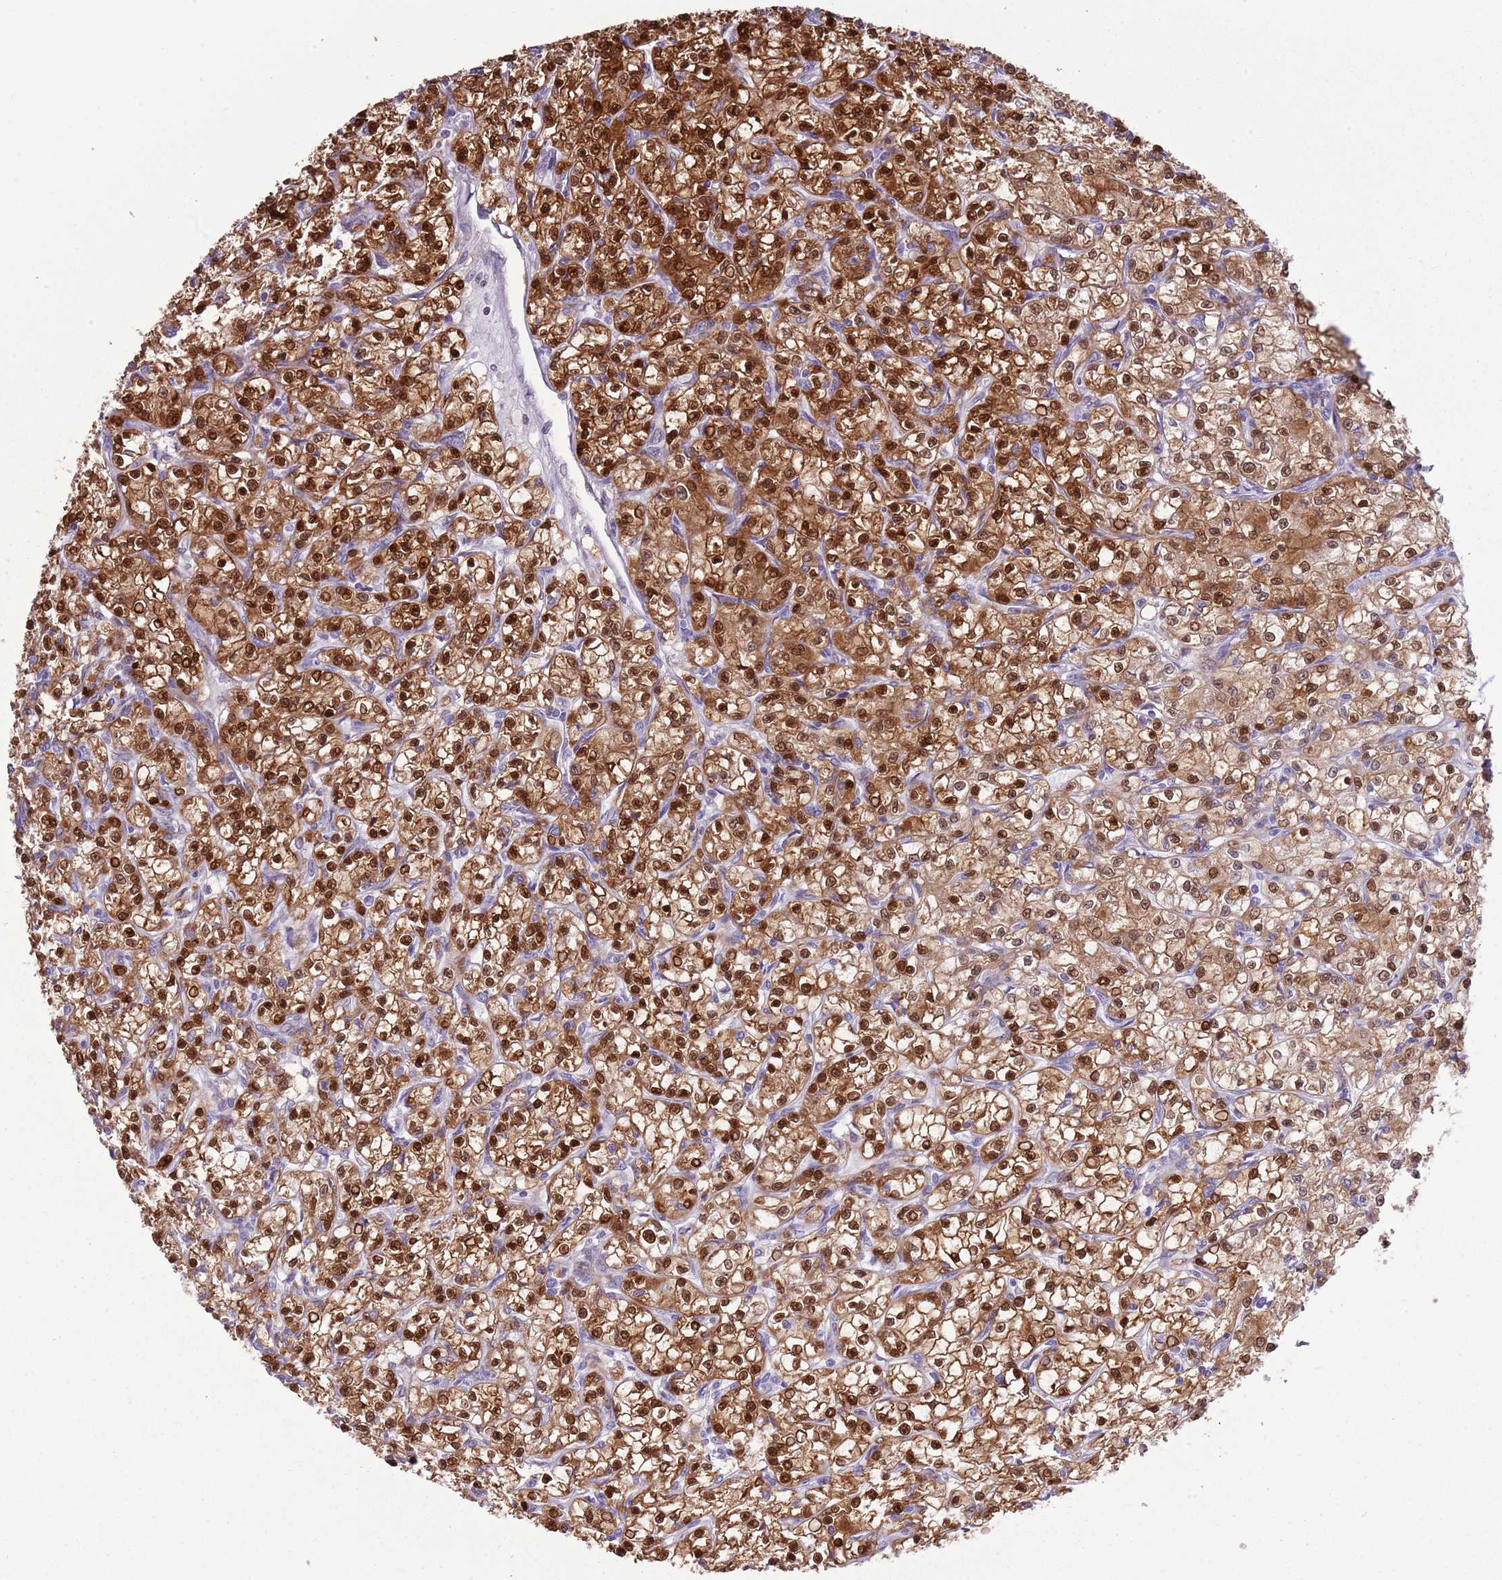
{"staining": {"intensity": "strong", "quantity": ">75%", "location": "cytoplasmic/membranous,nuclear"}, "tissue": "renal cancer", "cell_type": "Tumor cells", "image_type": "cancer", "snomed": [{"axis": "morphology", "description": "Adenocarcinoma, NOS"}, {"axis": "topography", "description": "Kidney"}], "caption": "Human renal cancer (adenocarcinoma) stained with a protein marker displays strong staining in tumor cells.", "gene": "NBPF6", "patient": {"sex": "female", "age": 59}}